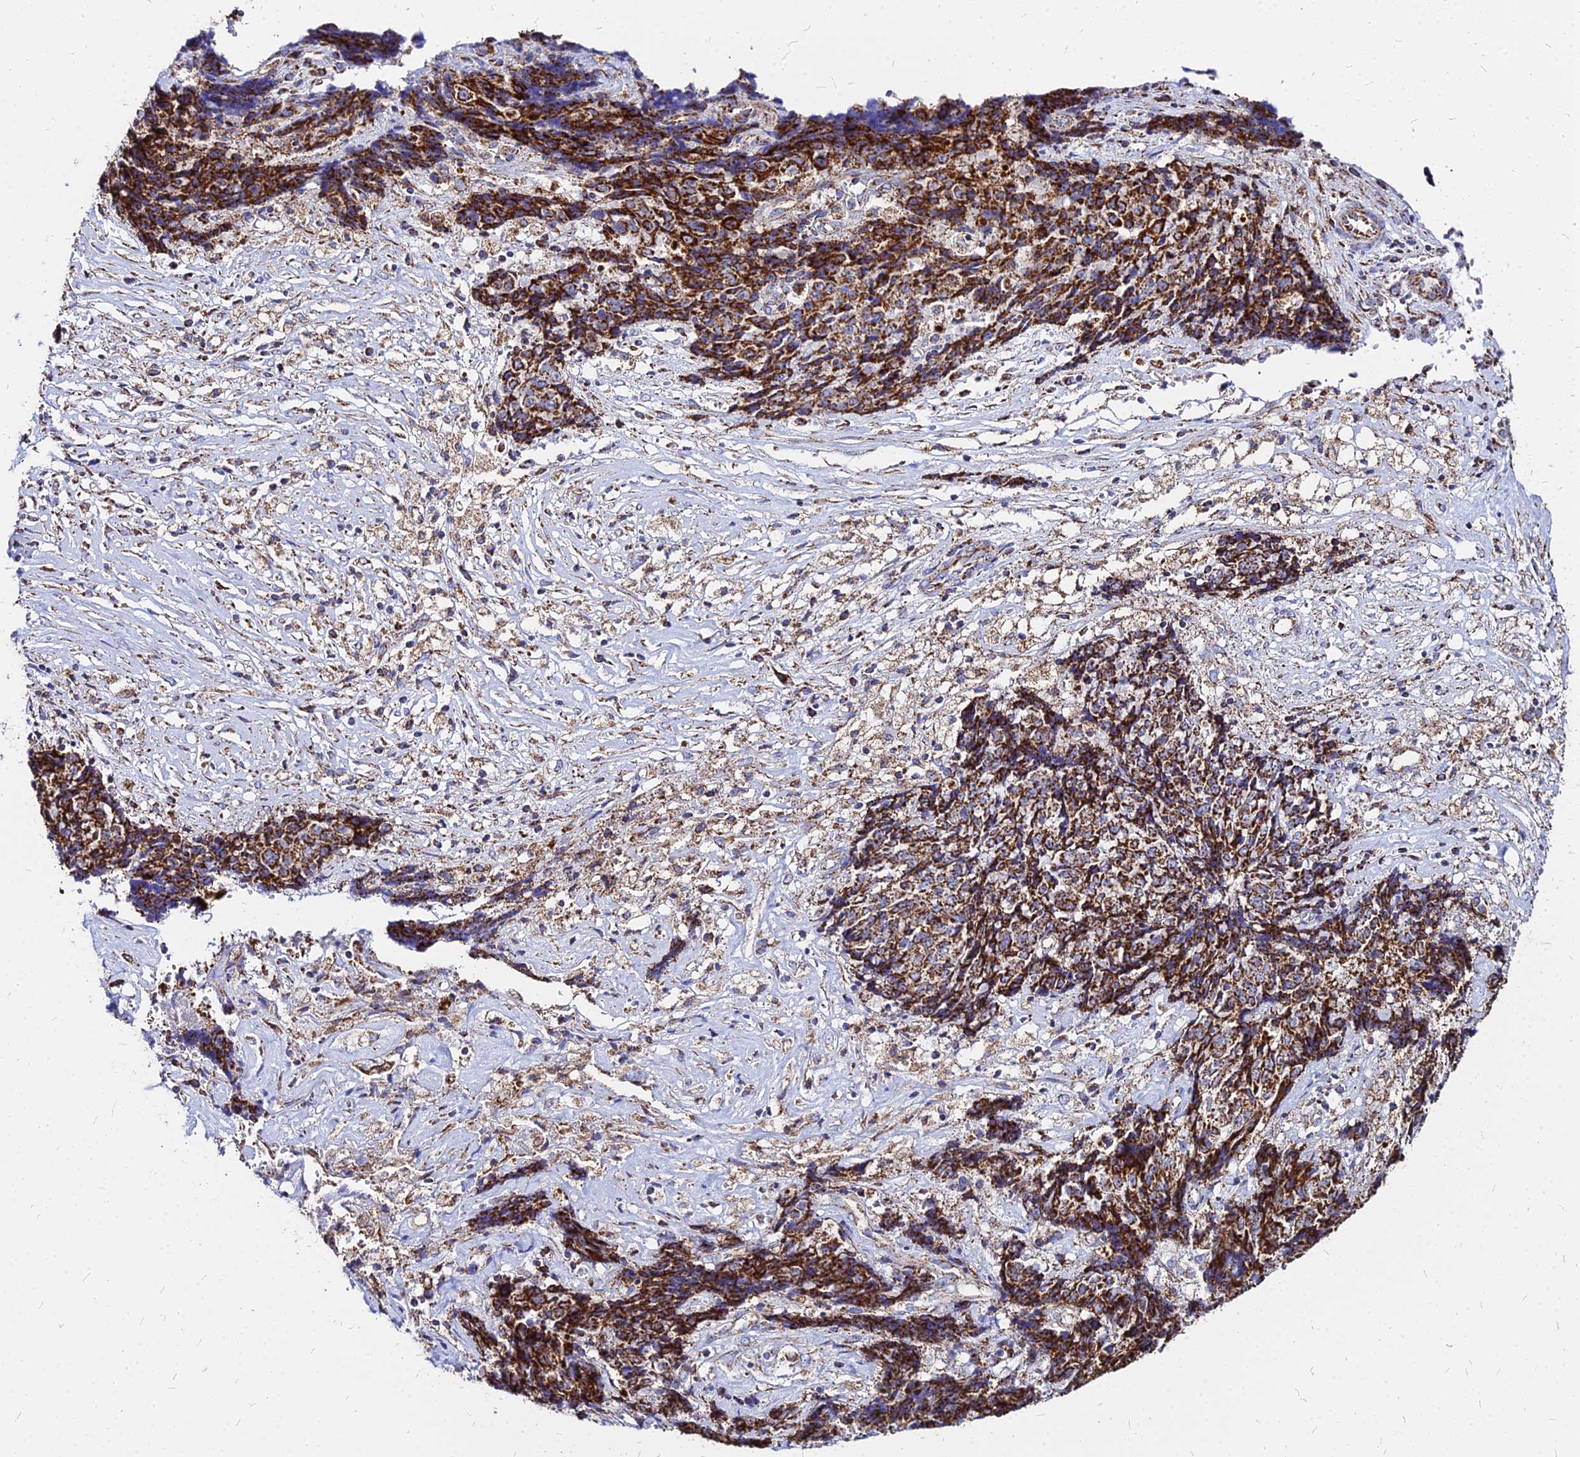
{"staining": {"intensity": "strong", "quantity": ">75%", "location": "cytoplasmic/membranous"}, "tissue": "ovarian cancer", "cell_type": "Tumor cells", "image_type": "cancer", "snomed": [{"axis": "morphology", "description": "Carcinoma, endometroid"}, {"axis": "topography", "description": "Ovary"}], "caption": "Ovarian cancer (endometroid carcinoma) stained for a protein (brown) exhibits strong cytoplasmic/membranous positive positivity in about >75% of tumor cells.", "gene": "DLD", "patient": {"sex": "female", "age": 42}}